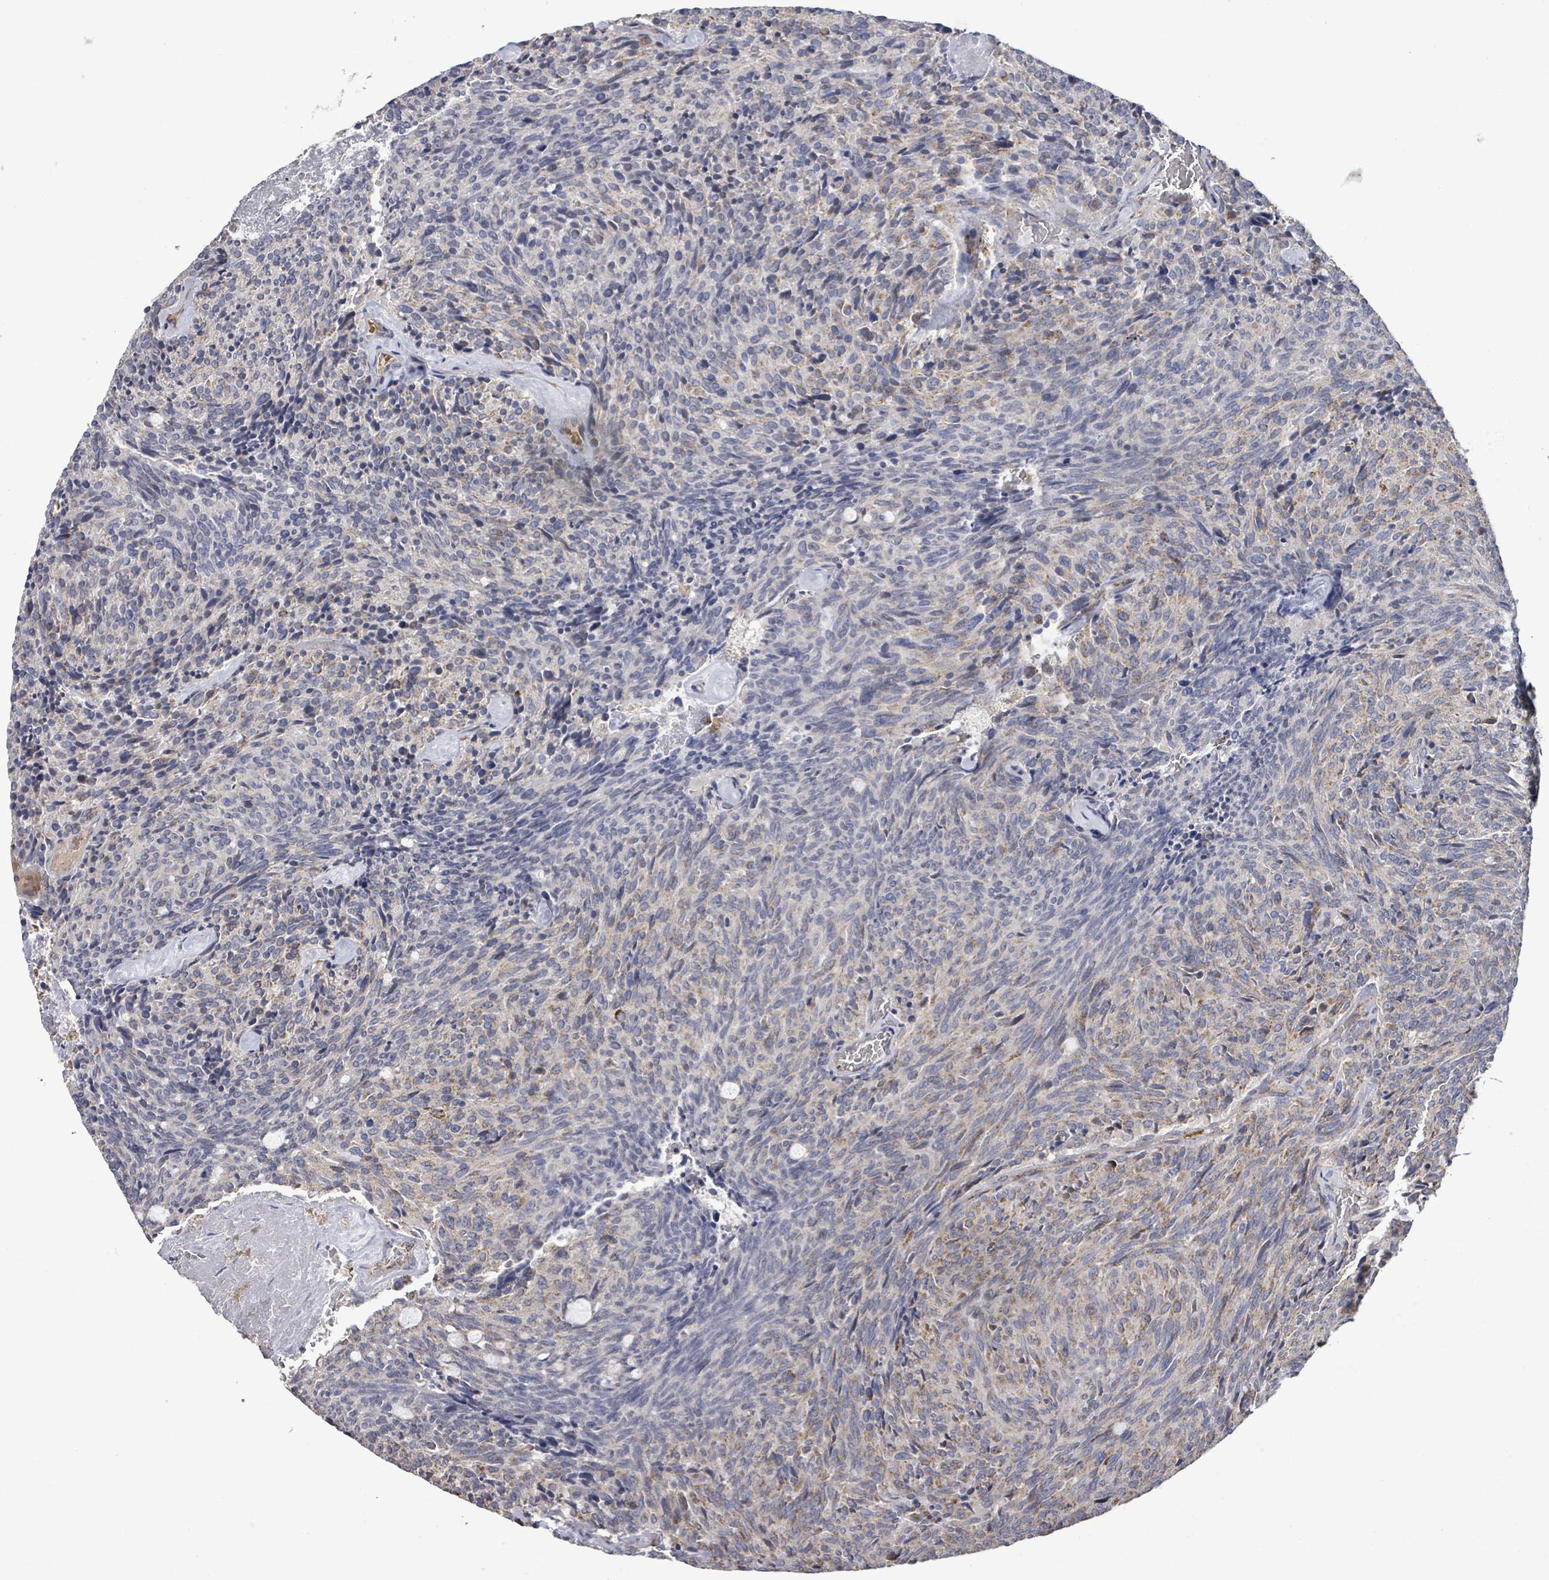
{"staining": {"intensity": "moderate", "quantity": "<25%", "location": "cytoplasmic/membranous"}, "tissue": "carcinoid", "cell_type": "Tumor cells", "image_type": "cancer", "snomed": [{"axis": "morphology", "description": "Carcinoid, malignant, NOS"}, {"axis": "topography", "description": "Pancreas"}], "caption": "Carcinoid (malignant) was stained to show a protein in brown. There is low levels of moderate cytoplasmic/membranous staining in approximately <25% of tumor cells. (IHC, brightfield microscopy, high magnification).", "gene": "MTMR12", "patient": {"sex": "female", "age": 54}}